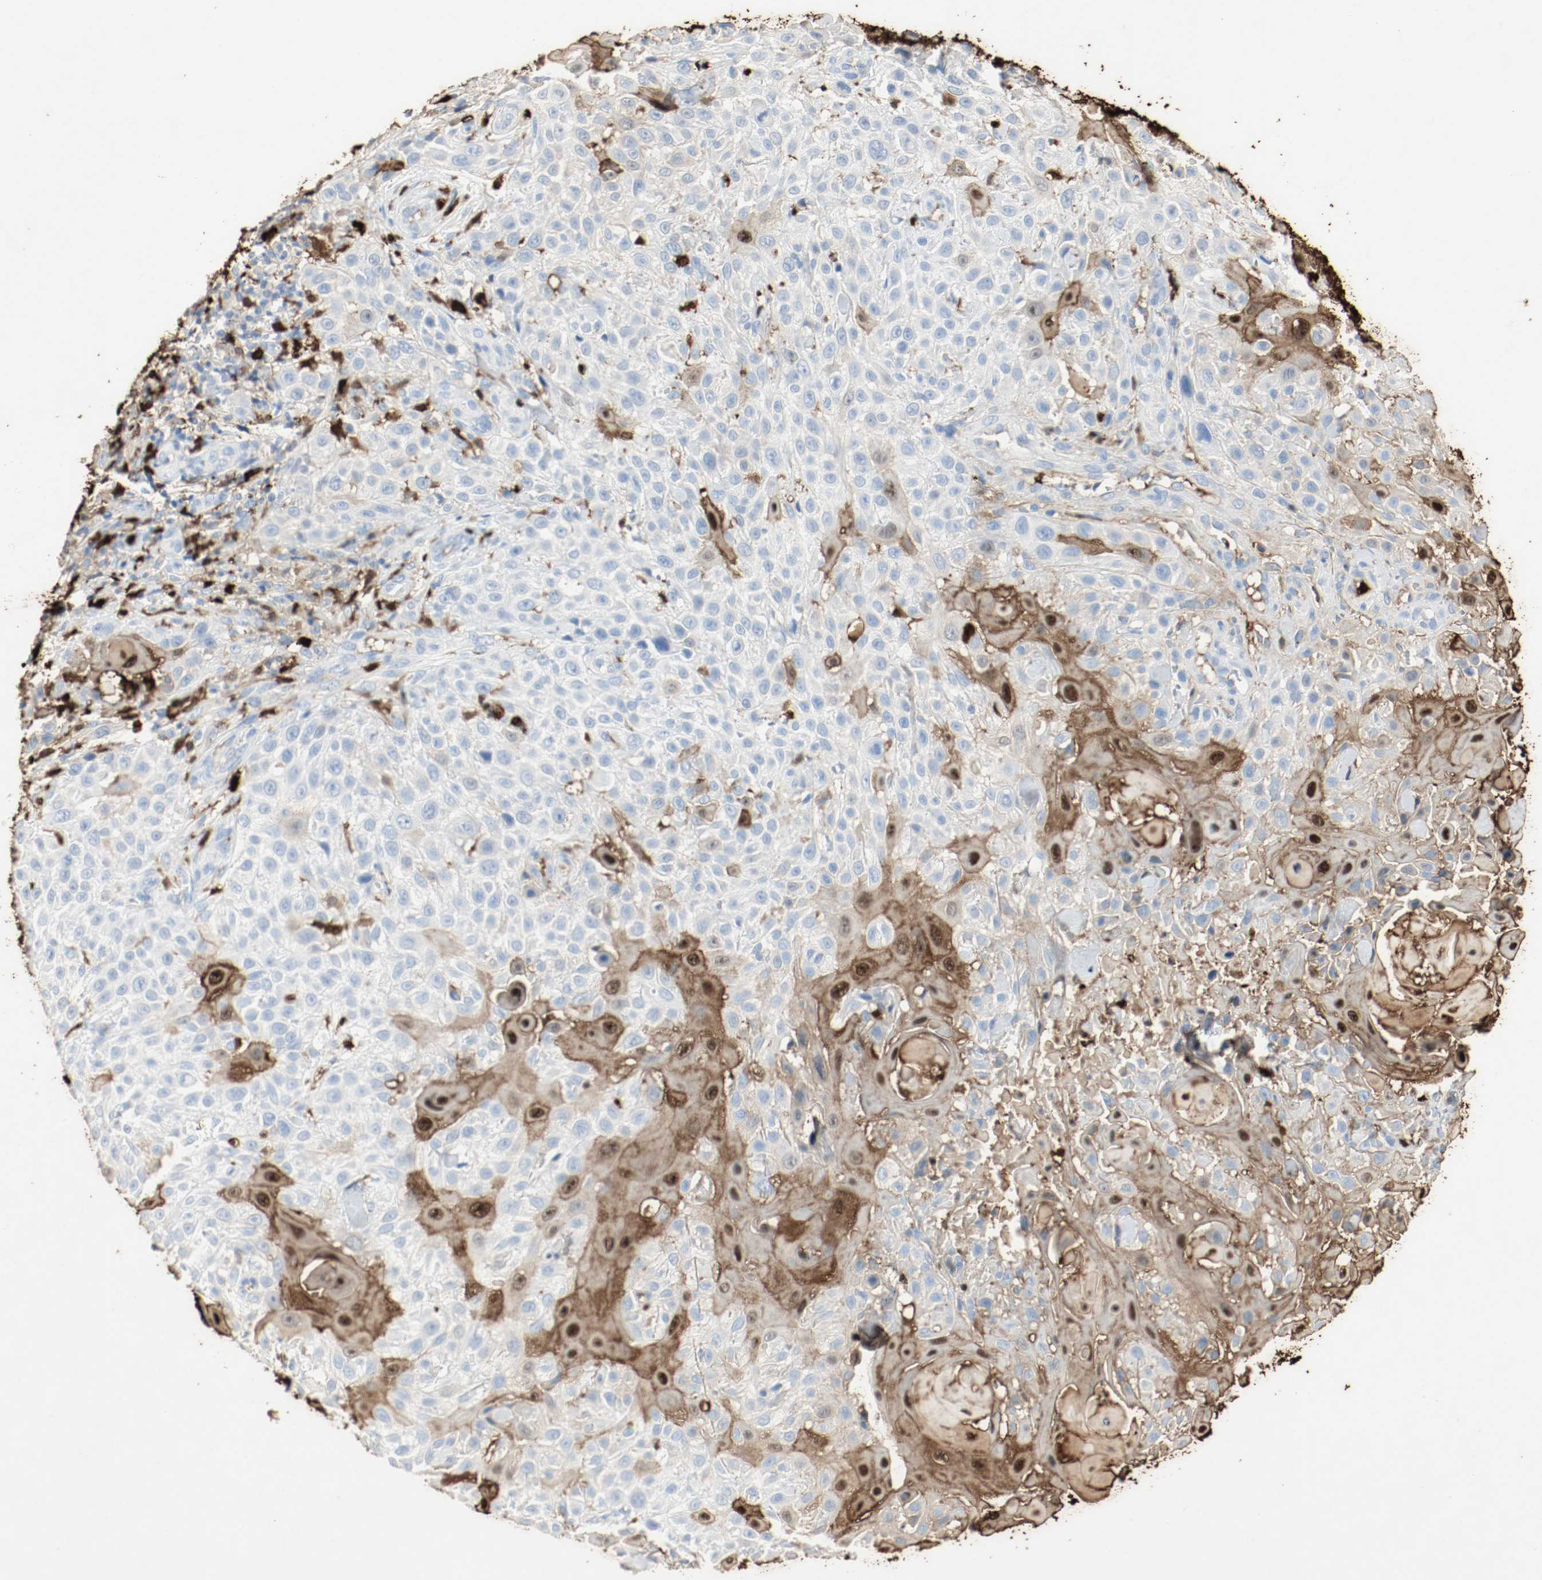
{"staining": {"intensity": "moderate", "quantity": "25%-75%", "location": "cytoplasmic/membranous"}, "tissue": "skin cancer", "cell_type": "Tumor cells", "image_type": "cancer", "snomed": [{"axis": "morphology", "description": "Squamous cell carcinoma, NOS"}, {"axis": "topography", "description": "Skin"}], "caption": "Squamous cell carcinoma (skin) tissue demonstrates moderate cytoplasmic/membranous staining in approximately 25%-75% of tumor cells, visualized by immunohistochemistry.", "gene": "S100A9", "patient": {"sex": "female", "age": 42}}